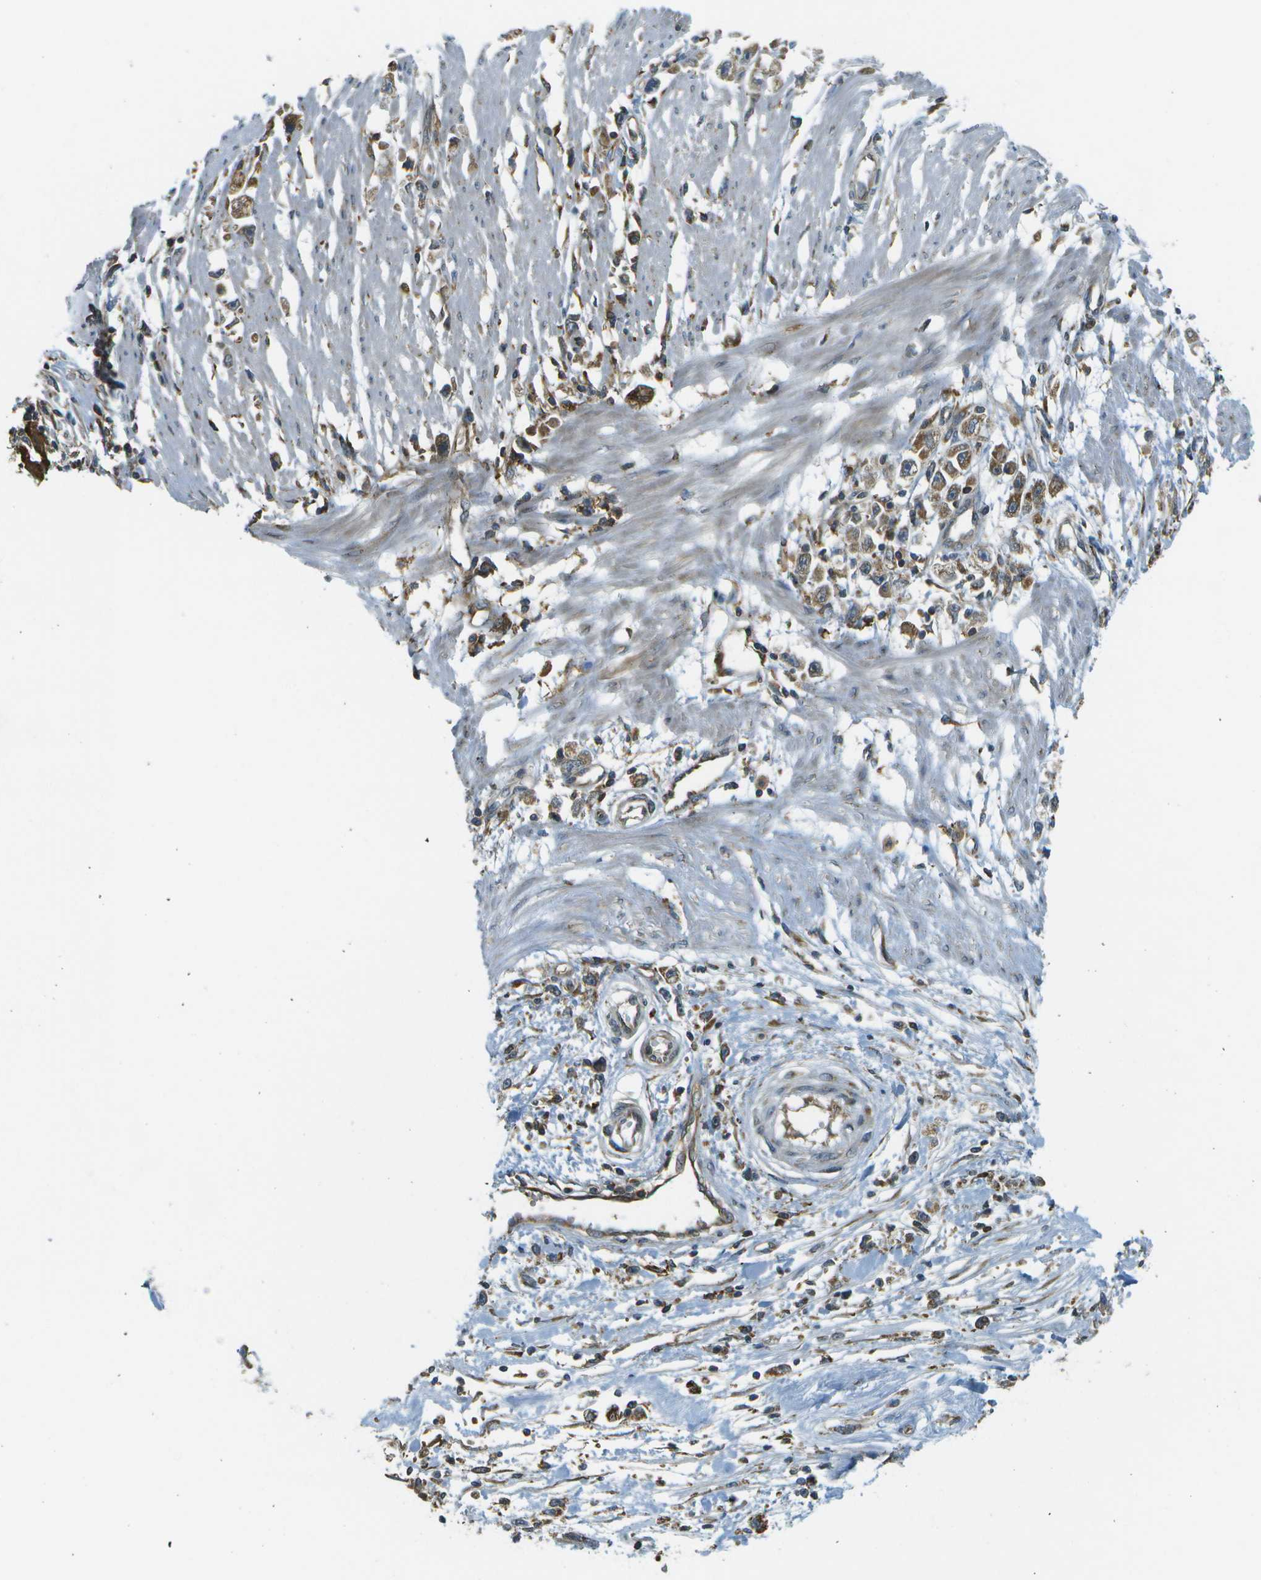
{"staining": {"intensity": "moderate", "quantity": ">75%", "location": "cytoplasmic/membranous"}, "tissue": "stomach cancer", "cell_type": "Tumor cells", "image_type": "cancer", "snomed": [{"axis": "morphology", "description": "Adenocarcinoma, NOS"}, {"axis": "topography", "description": "Stomach"}], "caption": "Human stomach cancer stained with a protein marker shows moderate staining in tumor cells.", "gene": "USP30", "patient": {"sex": "female", "age": 59}}